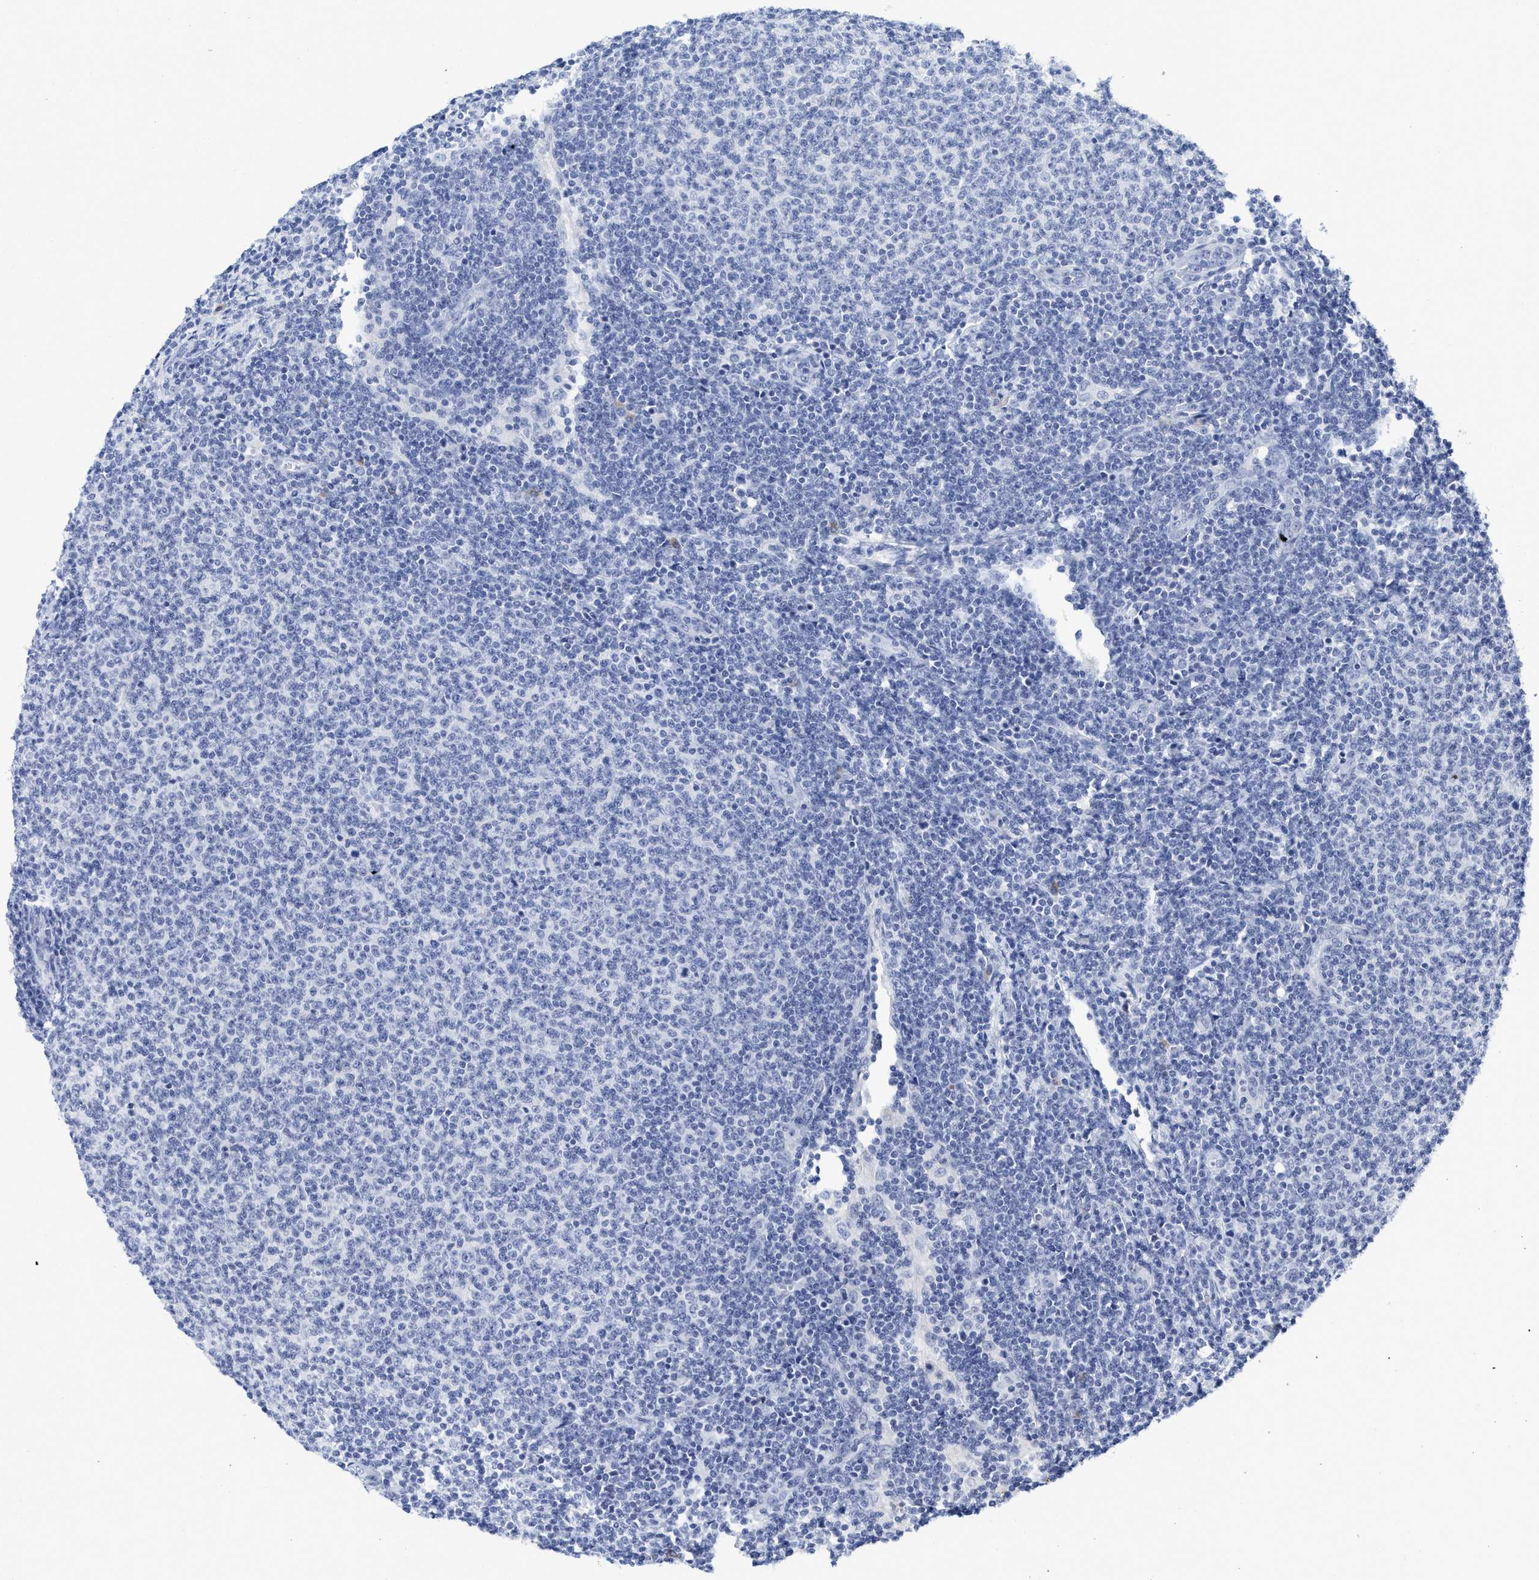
{"staining": {"intensity": "negative", "quantity": "none", "location": "none"}, "tissue": "lymphoma", "cell_type": "Tumor cells", "image_type": "cancer", "snomed": [{"axis": "morphology", "description": "Malignant lymphoma, non-Hodgkin's type, Low grade"}, {"axis": "topography", "description": "Lymph node"}], "caption": "Protein analysis of malignant lymphoma, non-Hodgkin's type (low-grade) reveals no significant positivity in tumor cells.", "gene": "C2", "patient": {"sex": "male", "age": 66}}